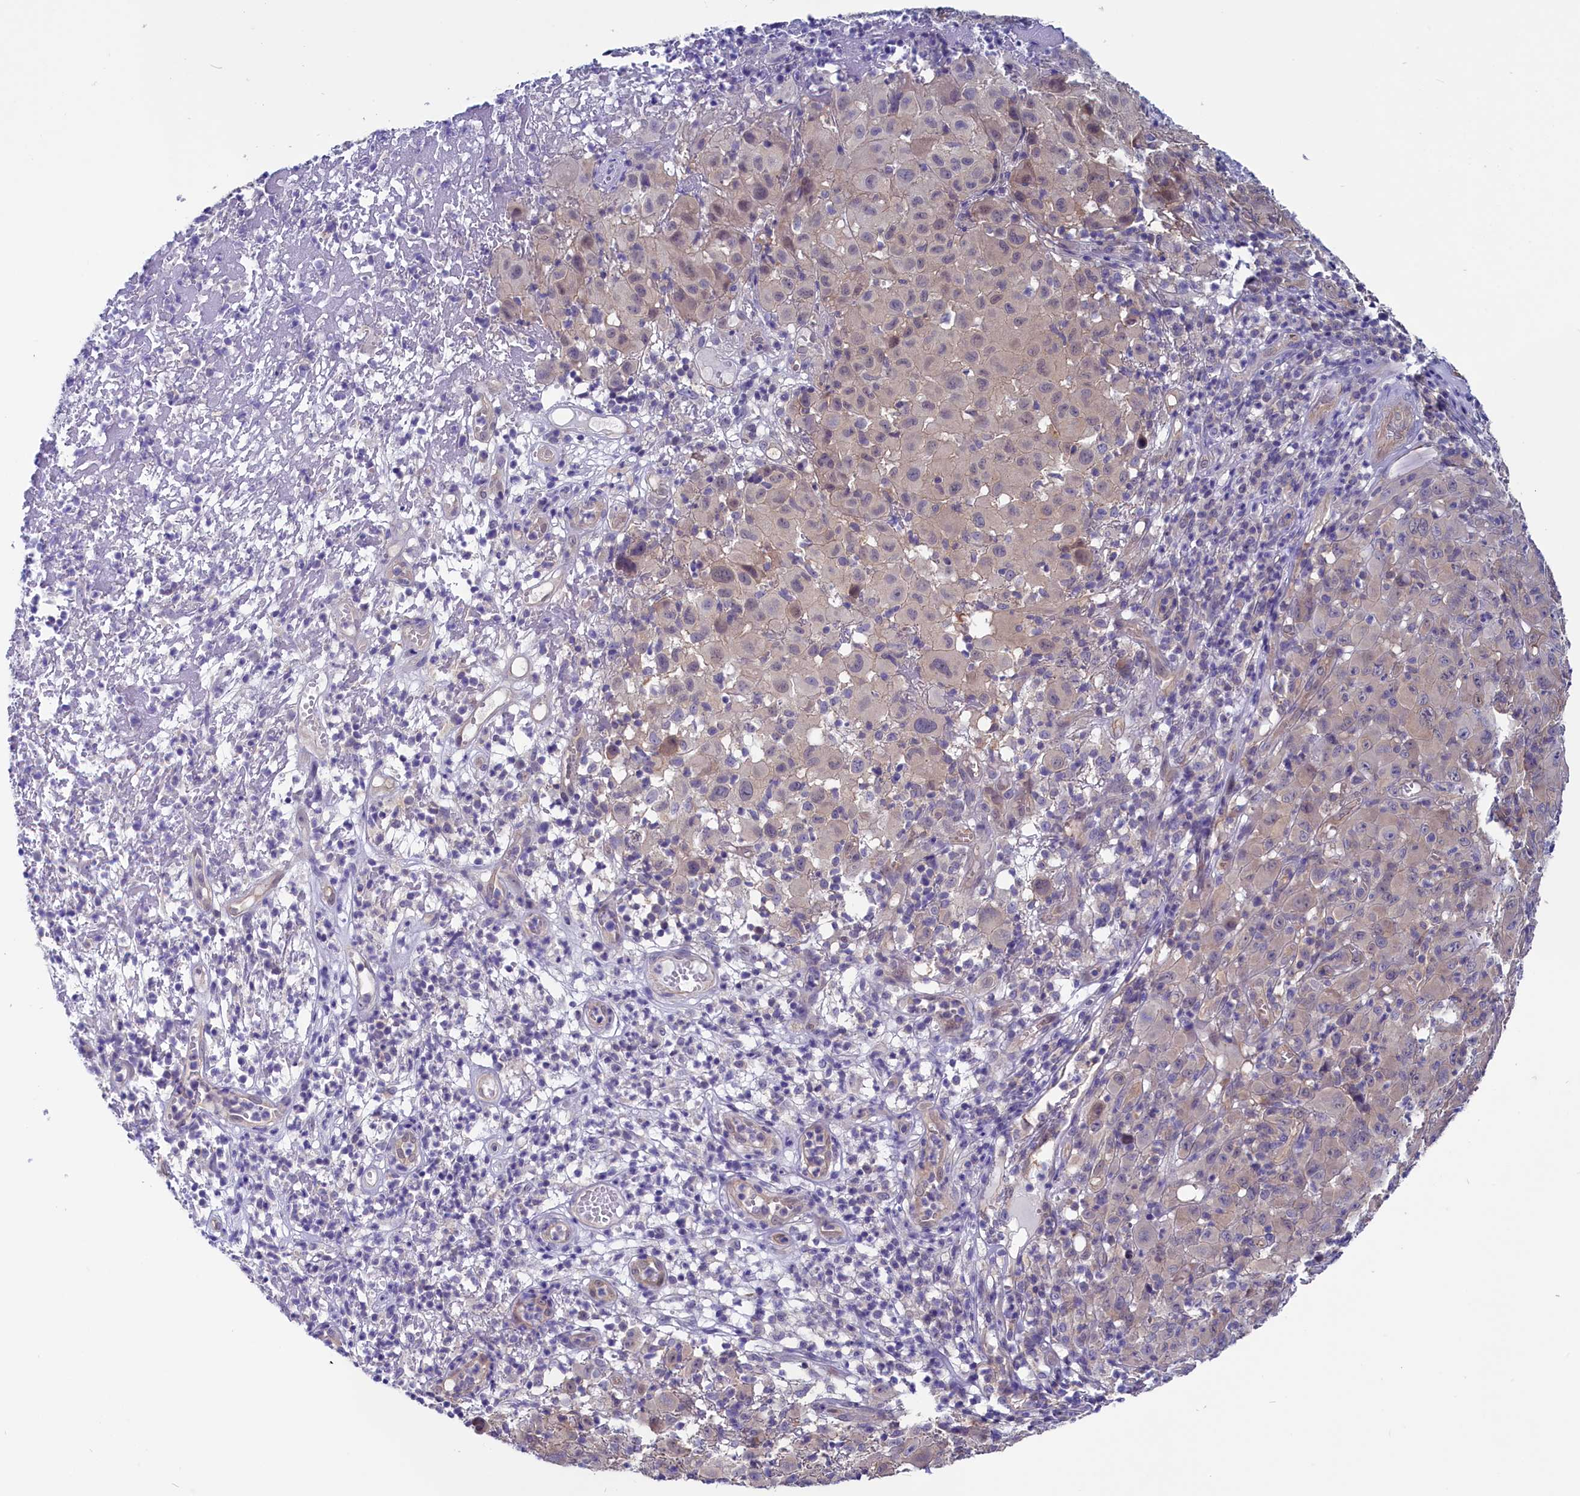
{"staining": {"intensity": "negative", "quantity": "none", "location": "none"}, "tissue": "melanoma", "cell_type": "Tumor cells", "image_type": "cancer", "snomed": [{"axis": "morphology", "description": "Malignant melanoma, NOS"}, {"axis": "topography", "description": "Skin"}], "caption": "High magnification brightfield microscopy of malignant melanoma stained with DAB (brown) and counterstained with hematoxylin (blue): tumor cells show no significant staining.", "gene": "CIAPIN1", "patient": {"sex": "male", "age": 73}}